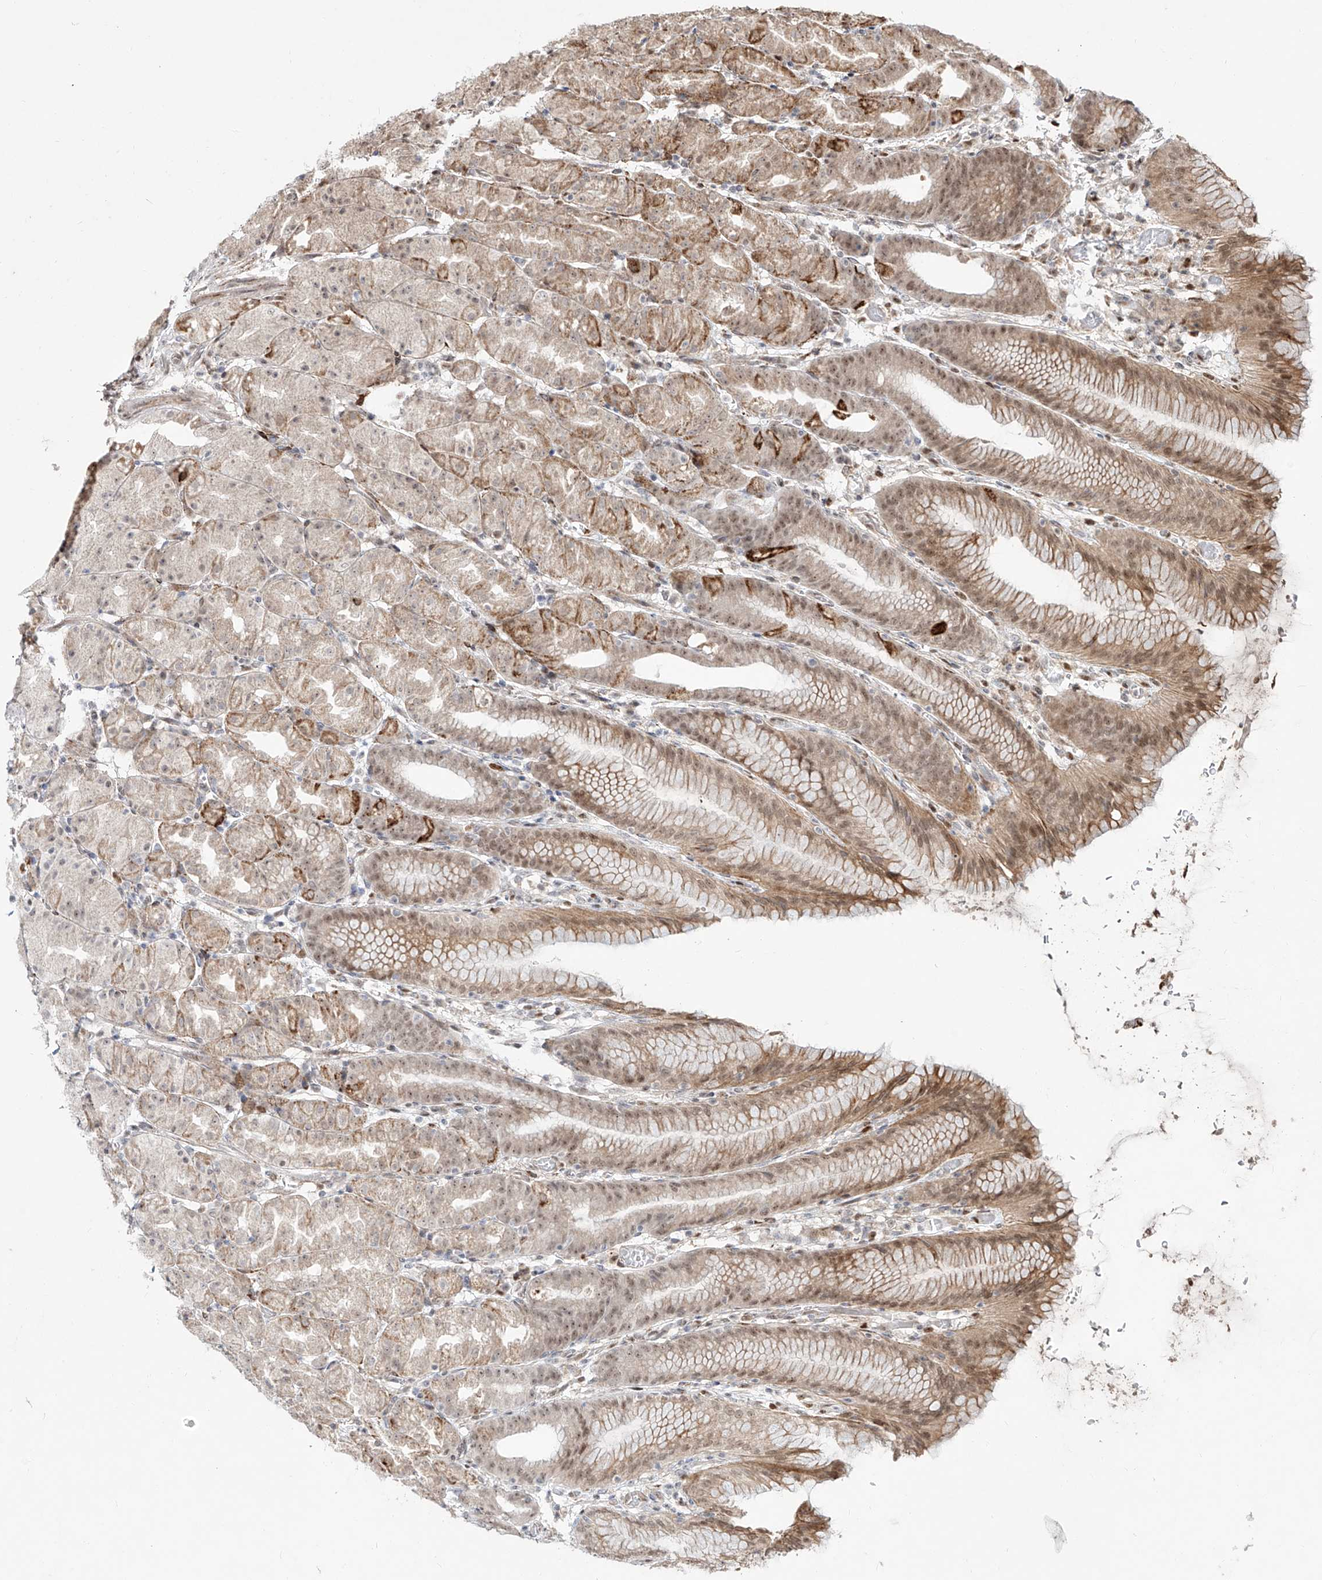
{"staining": {"intensity": "strong", "quantity": "25%-75%", "location": "cytoplasmic/membranous,nuclear"}, "tissue": "stomach", "cell_type": "Glandular cells", "image_type": "normal", "snomed": [{"axis": "morphology", "description": "Normal tissue, NOS"}, {"axis": "topography", "description": "Stomach, upper"}], "caption": "Immunohistochemistry of normal human stomach shows high levels of strong cytoplasmic/membranous,nuclear staining in approximately 25%-75% of glandular cells.", "gene": "ZNF710", "patient": {"sex": "male", "age": 48}}